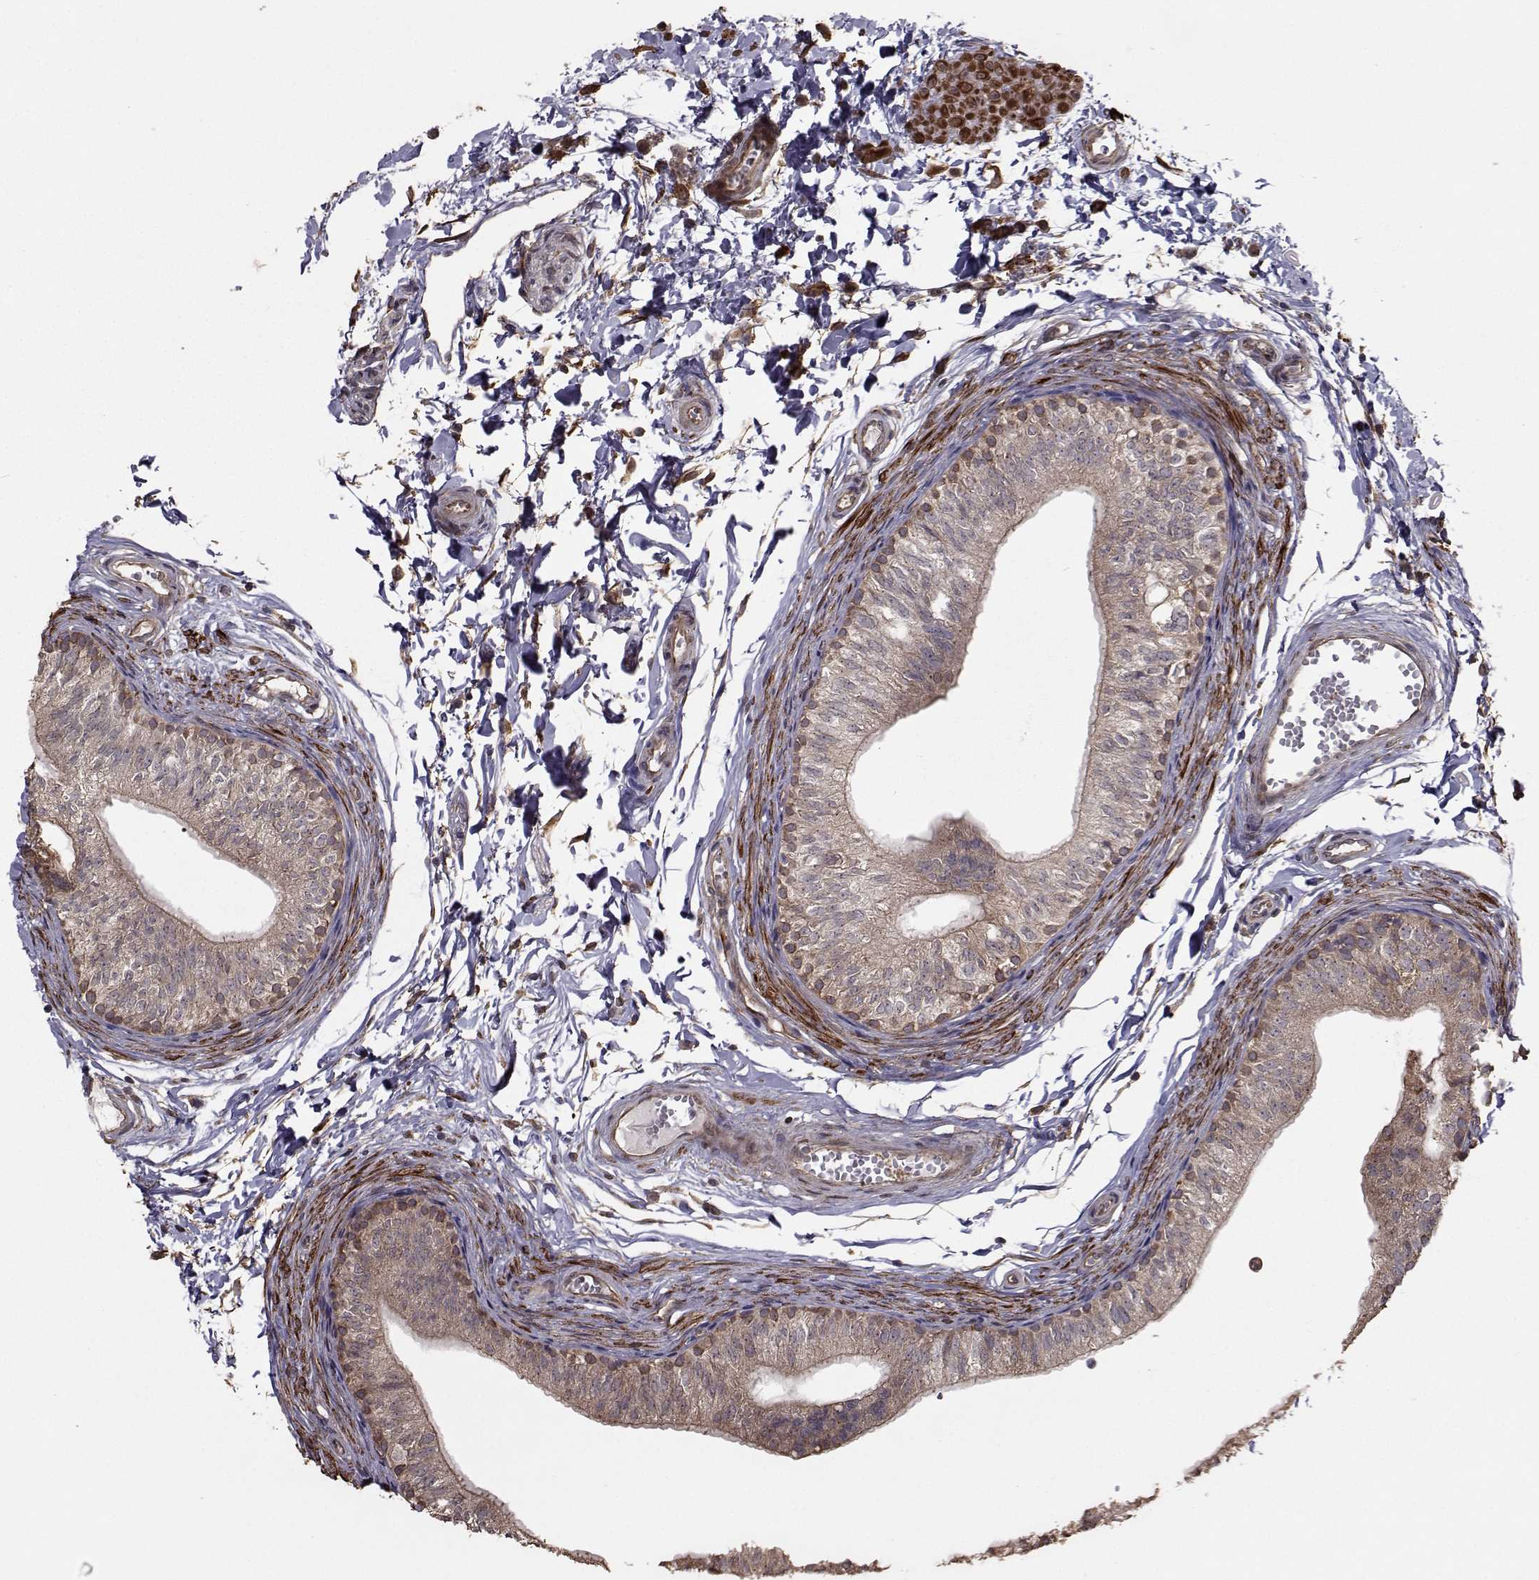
{"staining": {"intensity": "weak", "quantity": ">75%", "location": "cytoplasmic/membranous"}, "tissue": "epididymis", "cell_type": "Glandular cells", "image_type": "normal", "snomed": [{"axis": "morphology", "description": "Normal tissue, NOS"}, {"axis": "topography", "description": "Epididymis"}], "caption": "Immunohistochemistry of benign epididymis displays low levels of weak cytoplasmic/membranous expression in approximately >75% of glandular cells.", "gene": "TRIP10", "patient": {"sex": "male", "age": 22}}